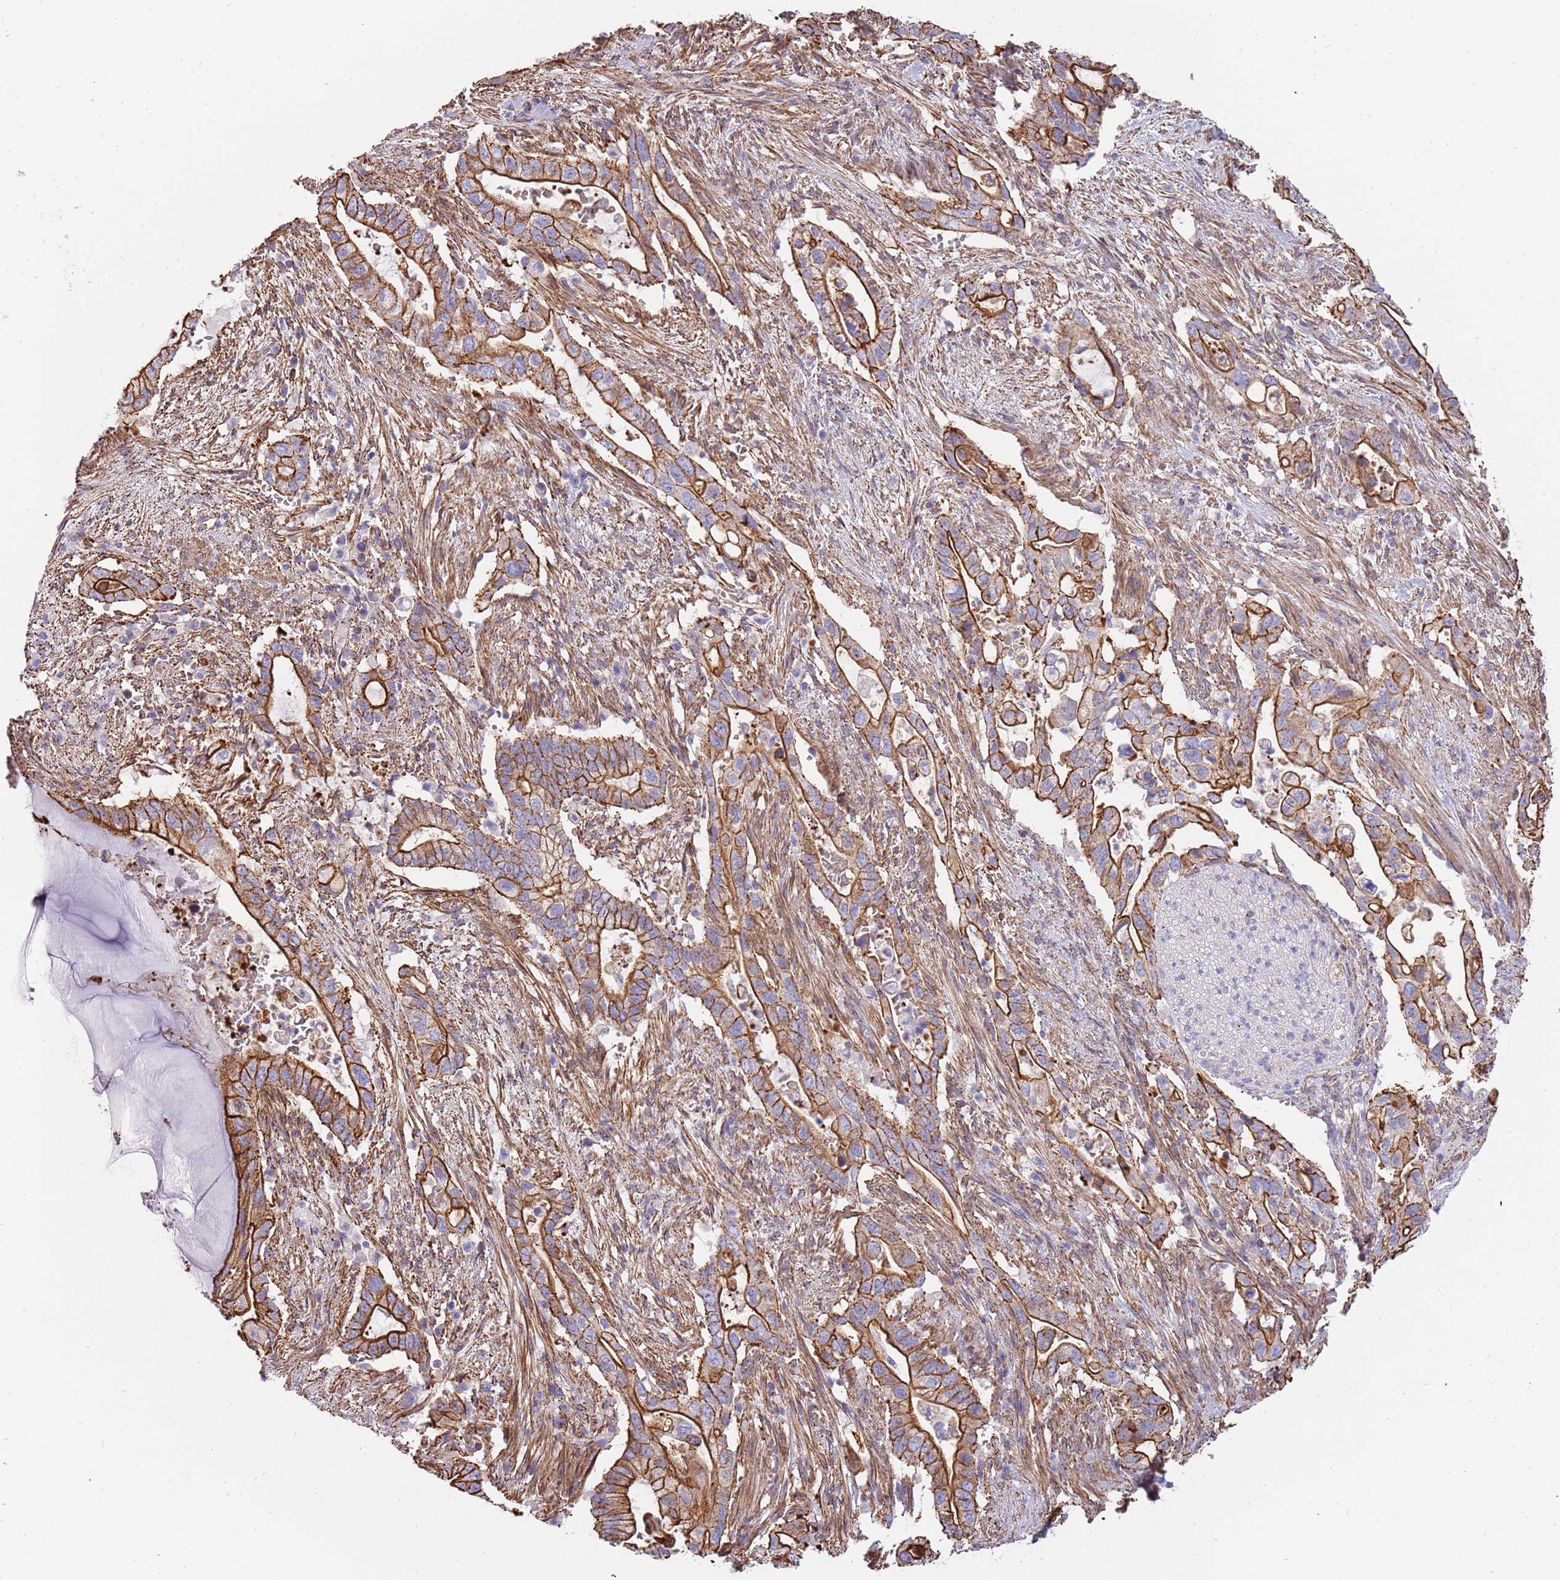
{"staining": {"intensity": "strong", "quantity": ">75%", "location": "cytoplasmic/membranous"}, "tissue": "pancreatic cancer", "cell_type": "Tumor cells", "image_type": "cancer", "snomed": [{"axis": "morphology", "description": "Adenocarcinoma, NOS"}, {"axis": "topography", "description": "Pancreas"}], "caption": "Tumor cells demonstrate high levels of strong cytoplasmic/membranous staining in about >75% of cells in pancreatic adenocarcinoma. (DAB (3,3'-diaminobenzidine) IHC with brightfield microscopy, high magnification).", "gene": "GFRAL", "patient": {"sex": "female", "age": 72}}